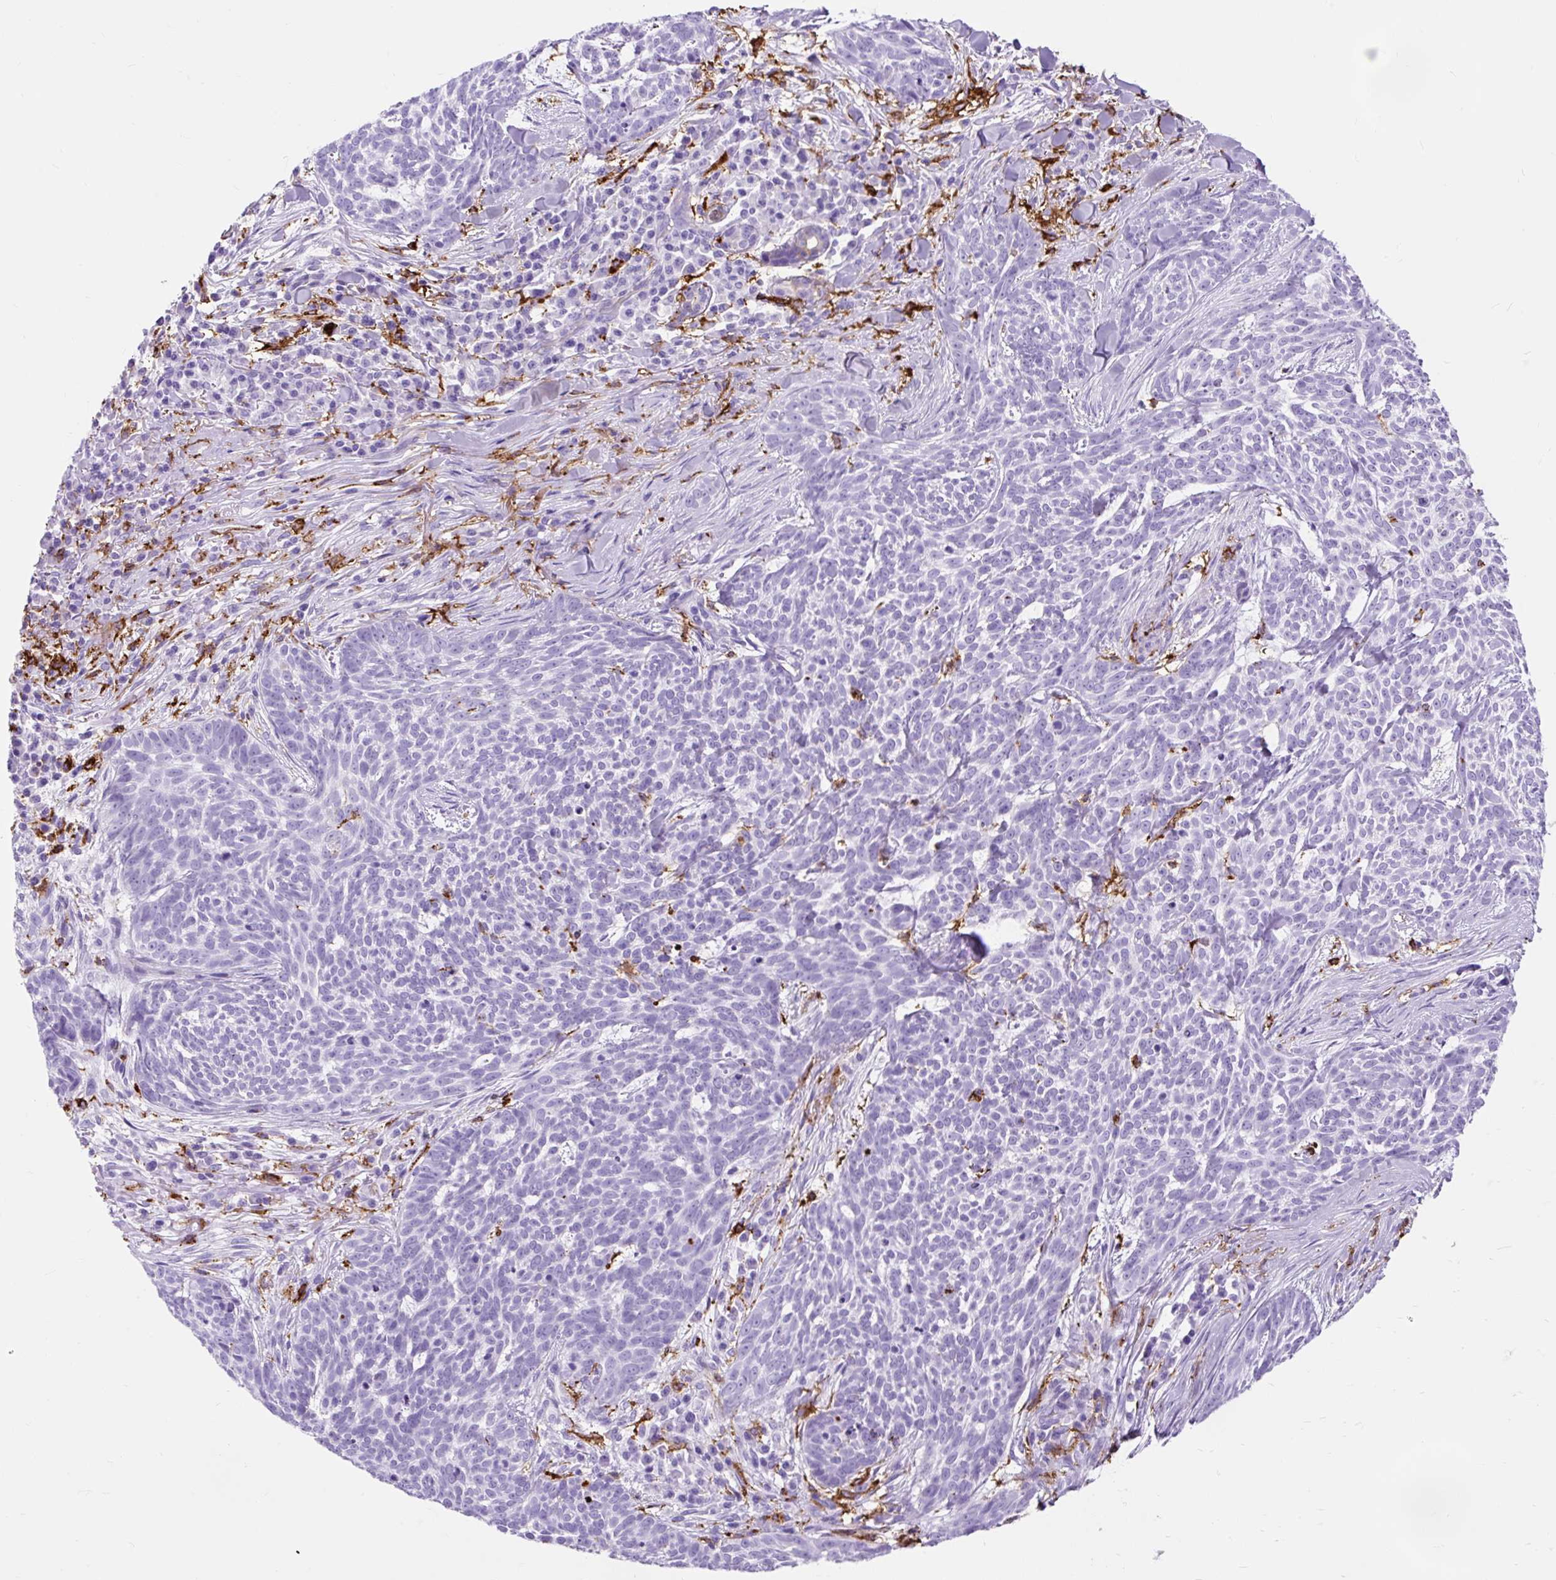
{"staining": {"intensity": "negative", "quantity": "none", "location": "none"}, "tissue": "skin cancer", "cell_type": "Tumor cells", "image_type": "cancer", "snomed": [{"axis": "morphology", "description": "Basal cell carcinoma"}, {"axis": "topography", "description": "Skin"}], "caption": "This is a photomicrograph of IHC staining of skin cancer (basal cell carcinoma), which shows no expression in tumor cells.", "gene": "HLA-DRA", "patient": {"sex": "female", "age": 93}}